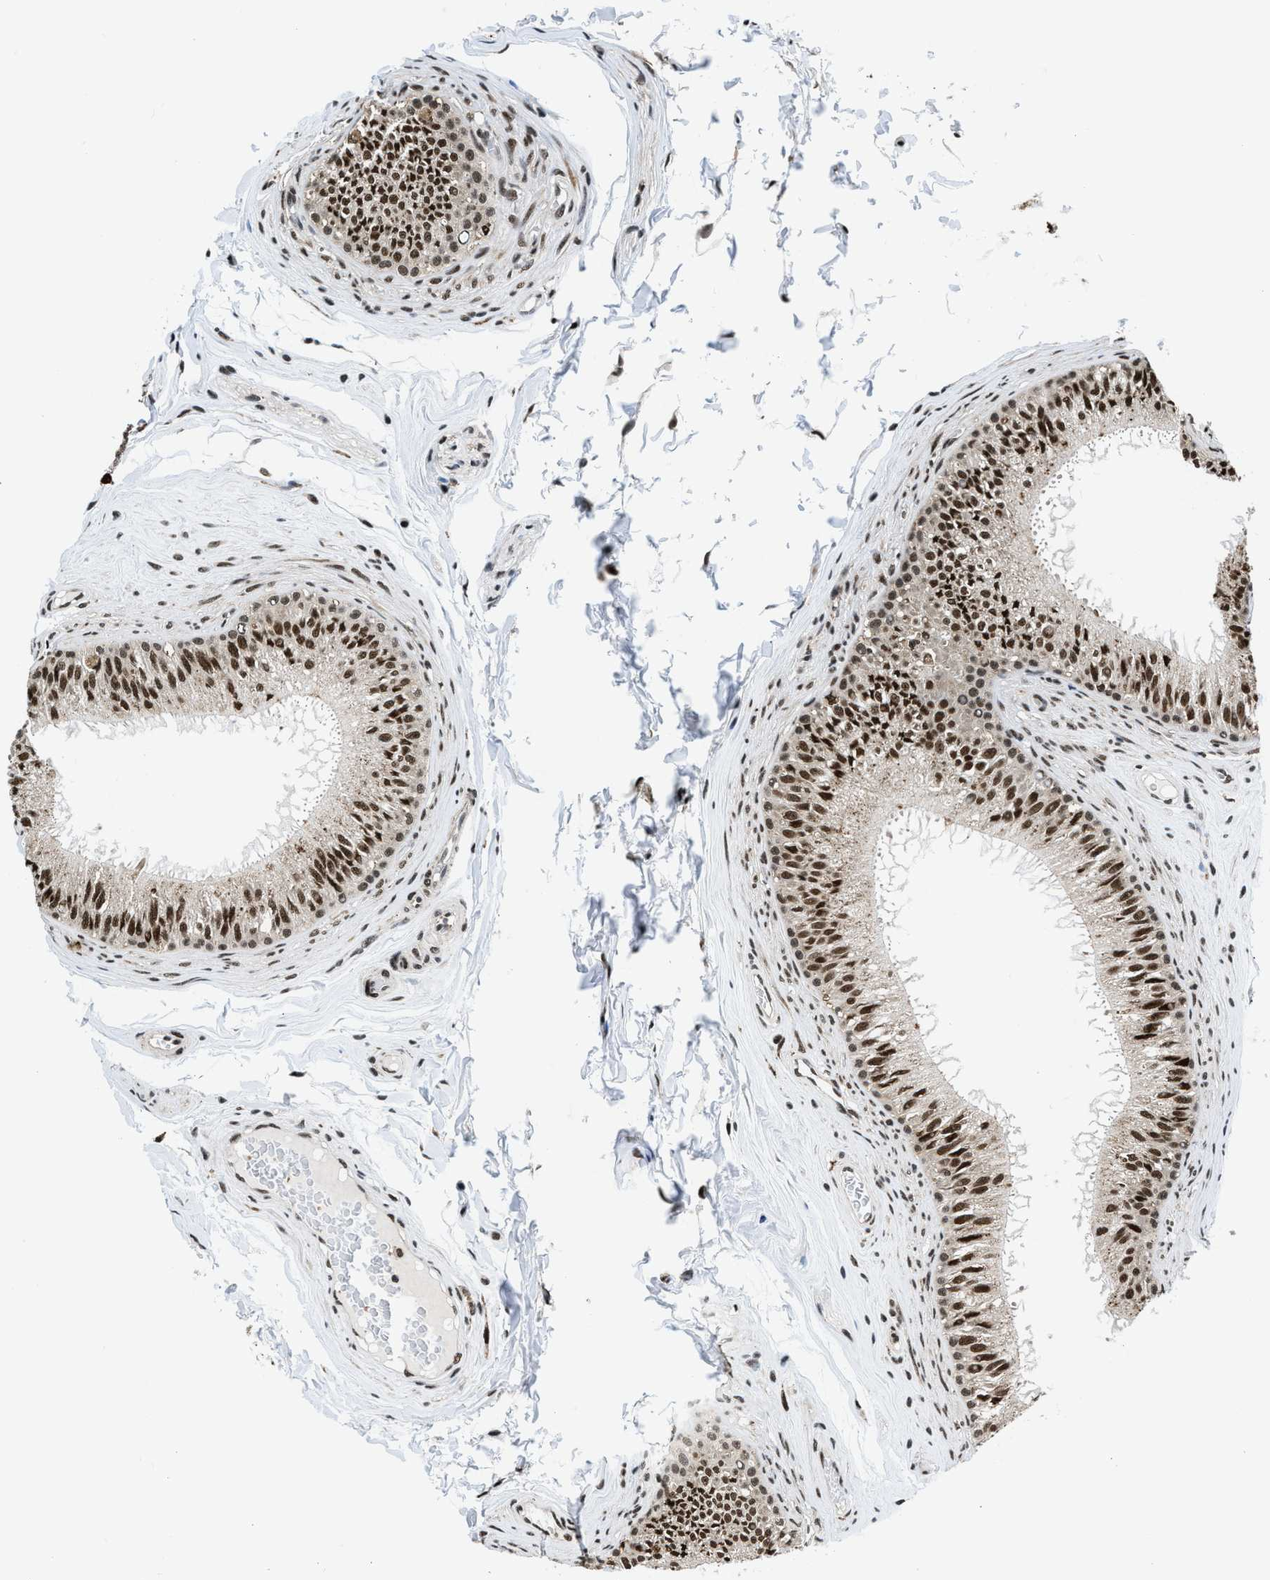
{"staining": {"intensity": "strong", "quantity": ">75%", "location": "nuclear"}, "tissue": "epididymis", "cell_type": "Glandular cells", "image_type": "normal", "snomed": [{"axis": "morphology", "description": "Normal tissue, NOS"}, {"axis": "topography", "description": "Testis"}, {"axis": "topography", "description": "Epididymis"}], "caption": "IHC image of normal epididymis stained for a protein (brown), which reveals high levels of strong nuclear positivity in about >75% of glandular cells.", "gene": "HNRNPF", "patient": {"sex": "male", "age": 36}}